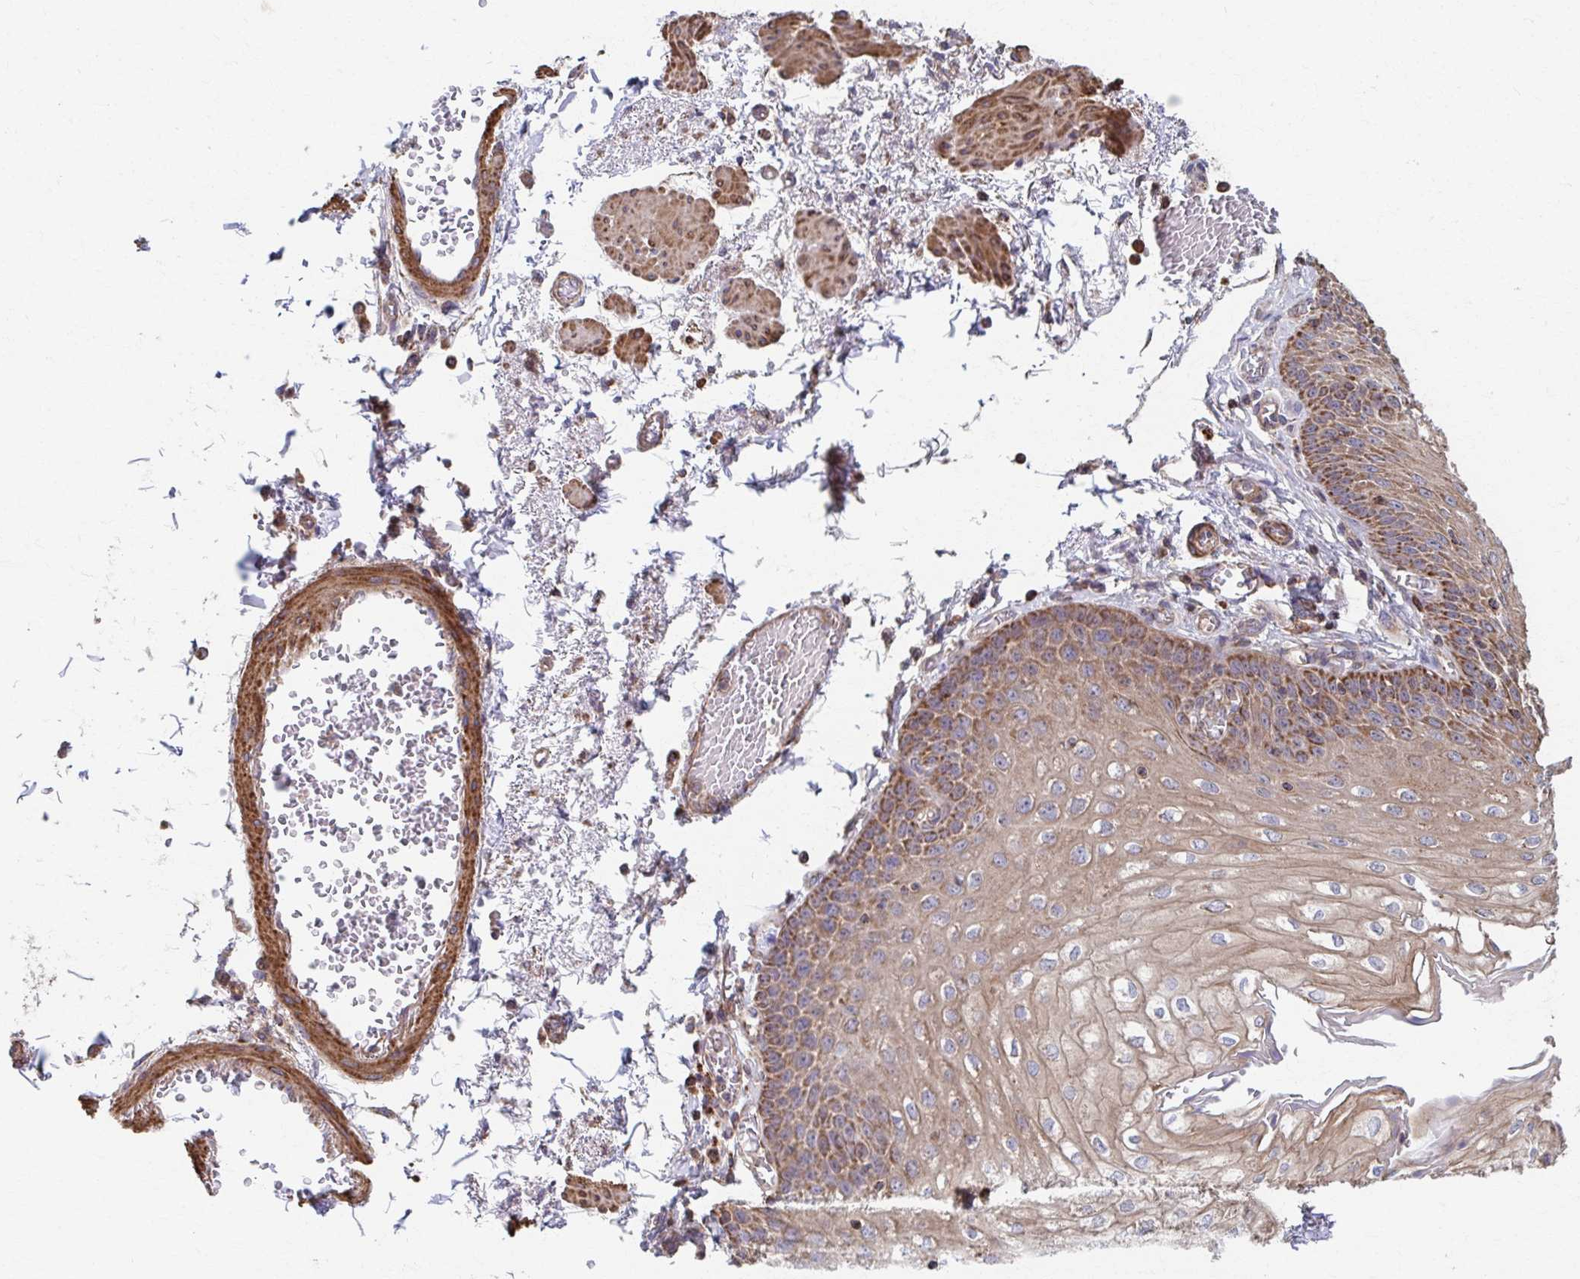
{"staining": {"intensity": "moderate", "quantity": "25%-75%", "location": "cytoplasmic/membranous"}, "tissue": "esophagus", "cell_type": "Squamous epithelial cells", "image_type": "normal", "snomed": [{"axis": "morphology", "description": "Normal tissue, NOS"}, {"axis": "morphology", "description": "Adenocarcinoma, NOS"}, {"axis": "topography", "description": "Esophagus"}], "caption": "Moderate cytoplasmic/membranous positivity for a protein is identified in approximately 25%-75% of squamous epithelial cells of benign esophagus using immunohistochemistry (IHC).", "gene": "KLHL34", "patient": {"sex": "male", "age": 81}}